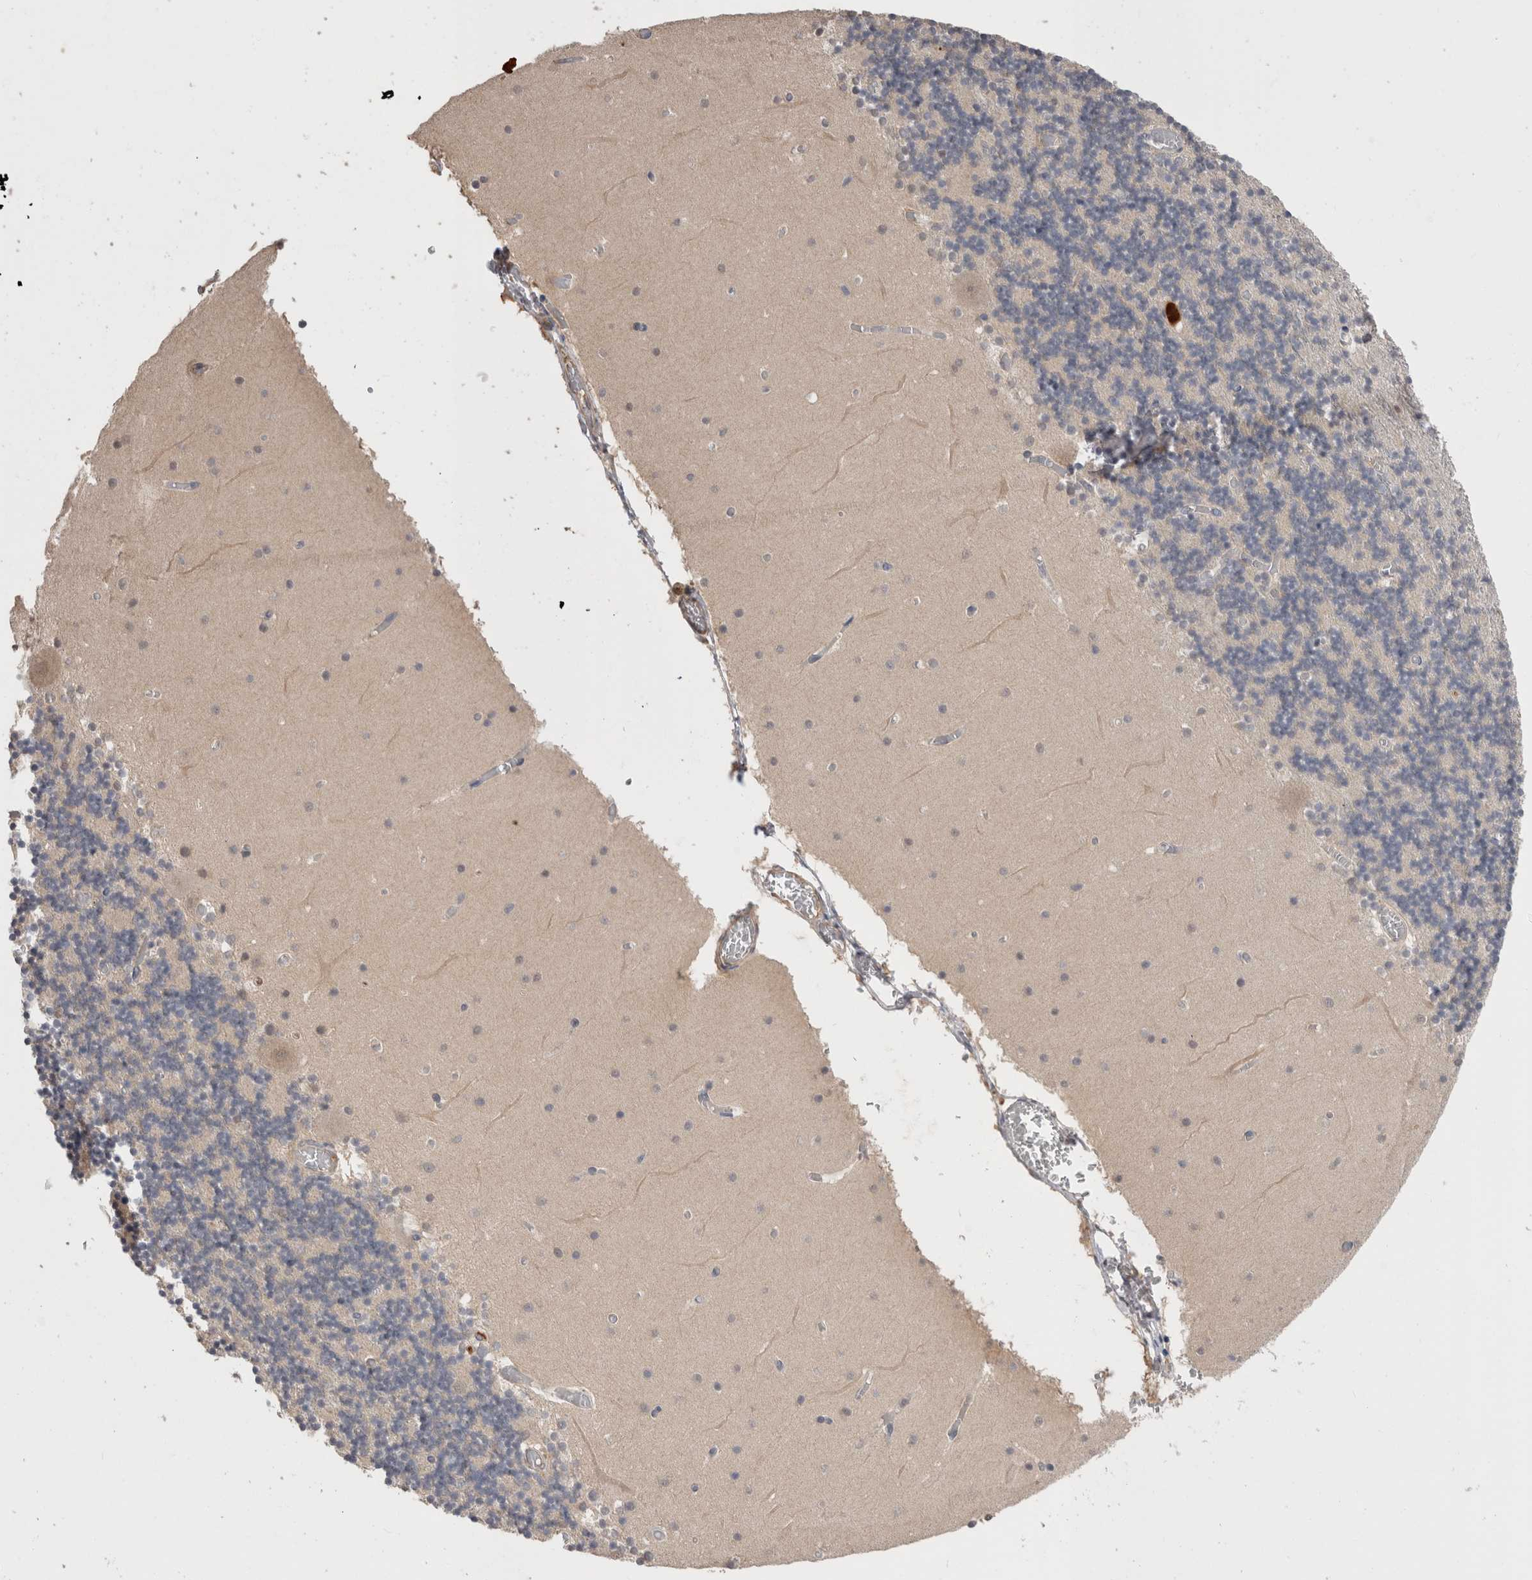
{"staining": {"intensity": "negative", "quantity": "none", "location": "none"}, "tissue": "cerebellum", "cell_type": "Cells in granular layer", "image_type": "normal", "snomed": [{"axis": "morphology", "description": "Normal tissue, NOS"}, {"axis": "topography", "description": "Cerebellum"}], "caption": "IHC photomicrograph of unremarkable cerebellum: cerebellum stained with DAB exhibits no significant protein expression in cells in granular layer.", "gene": "CRYBG1", "patient": {"sex": "female", "age": 28}}